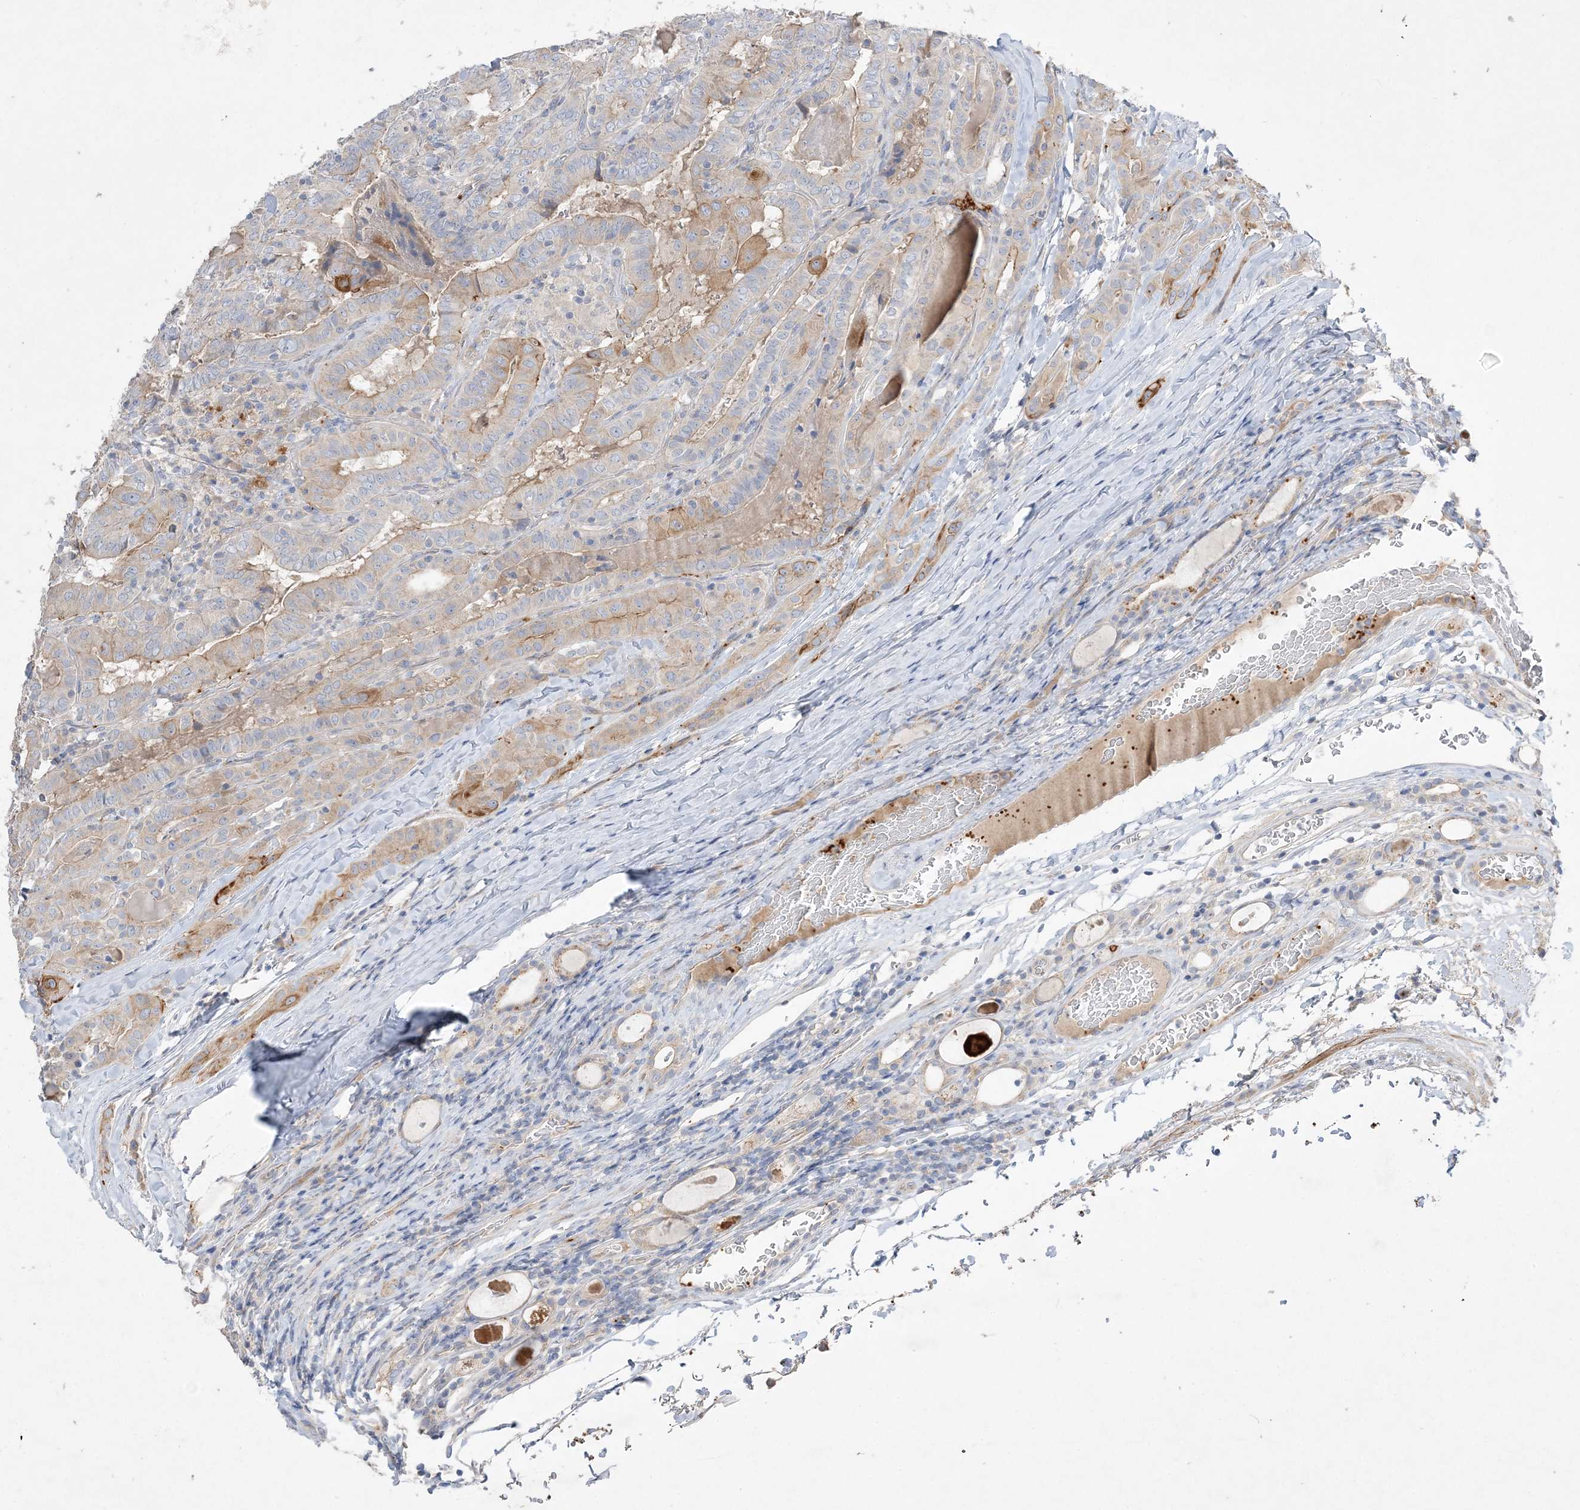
{"staining": {"intensity": "moderate", "quantity": "<25%", "location": "cytoplasmic/membranous"}, "tissue": "thyroid cancer", "cell_type": "Tumor cells", "image_type": "cancer", "snomed": [{"axis": "morphology", "description": "Papillary adenocarcinoma, NOS"}, {"axis": "topography", "description": "Thyroid gland"}], "caption": "The immunohistochemical stain labels moderate cytoplasmic/membranous staining in tumor cells of thyroid cancer tissue. Immunohistochemistry stains the protein in brown and the nuclei are stained blue.", "gene": "ADCK2", "patient": {"sex": "female", "age": 72}}